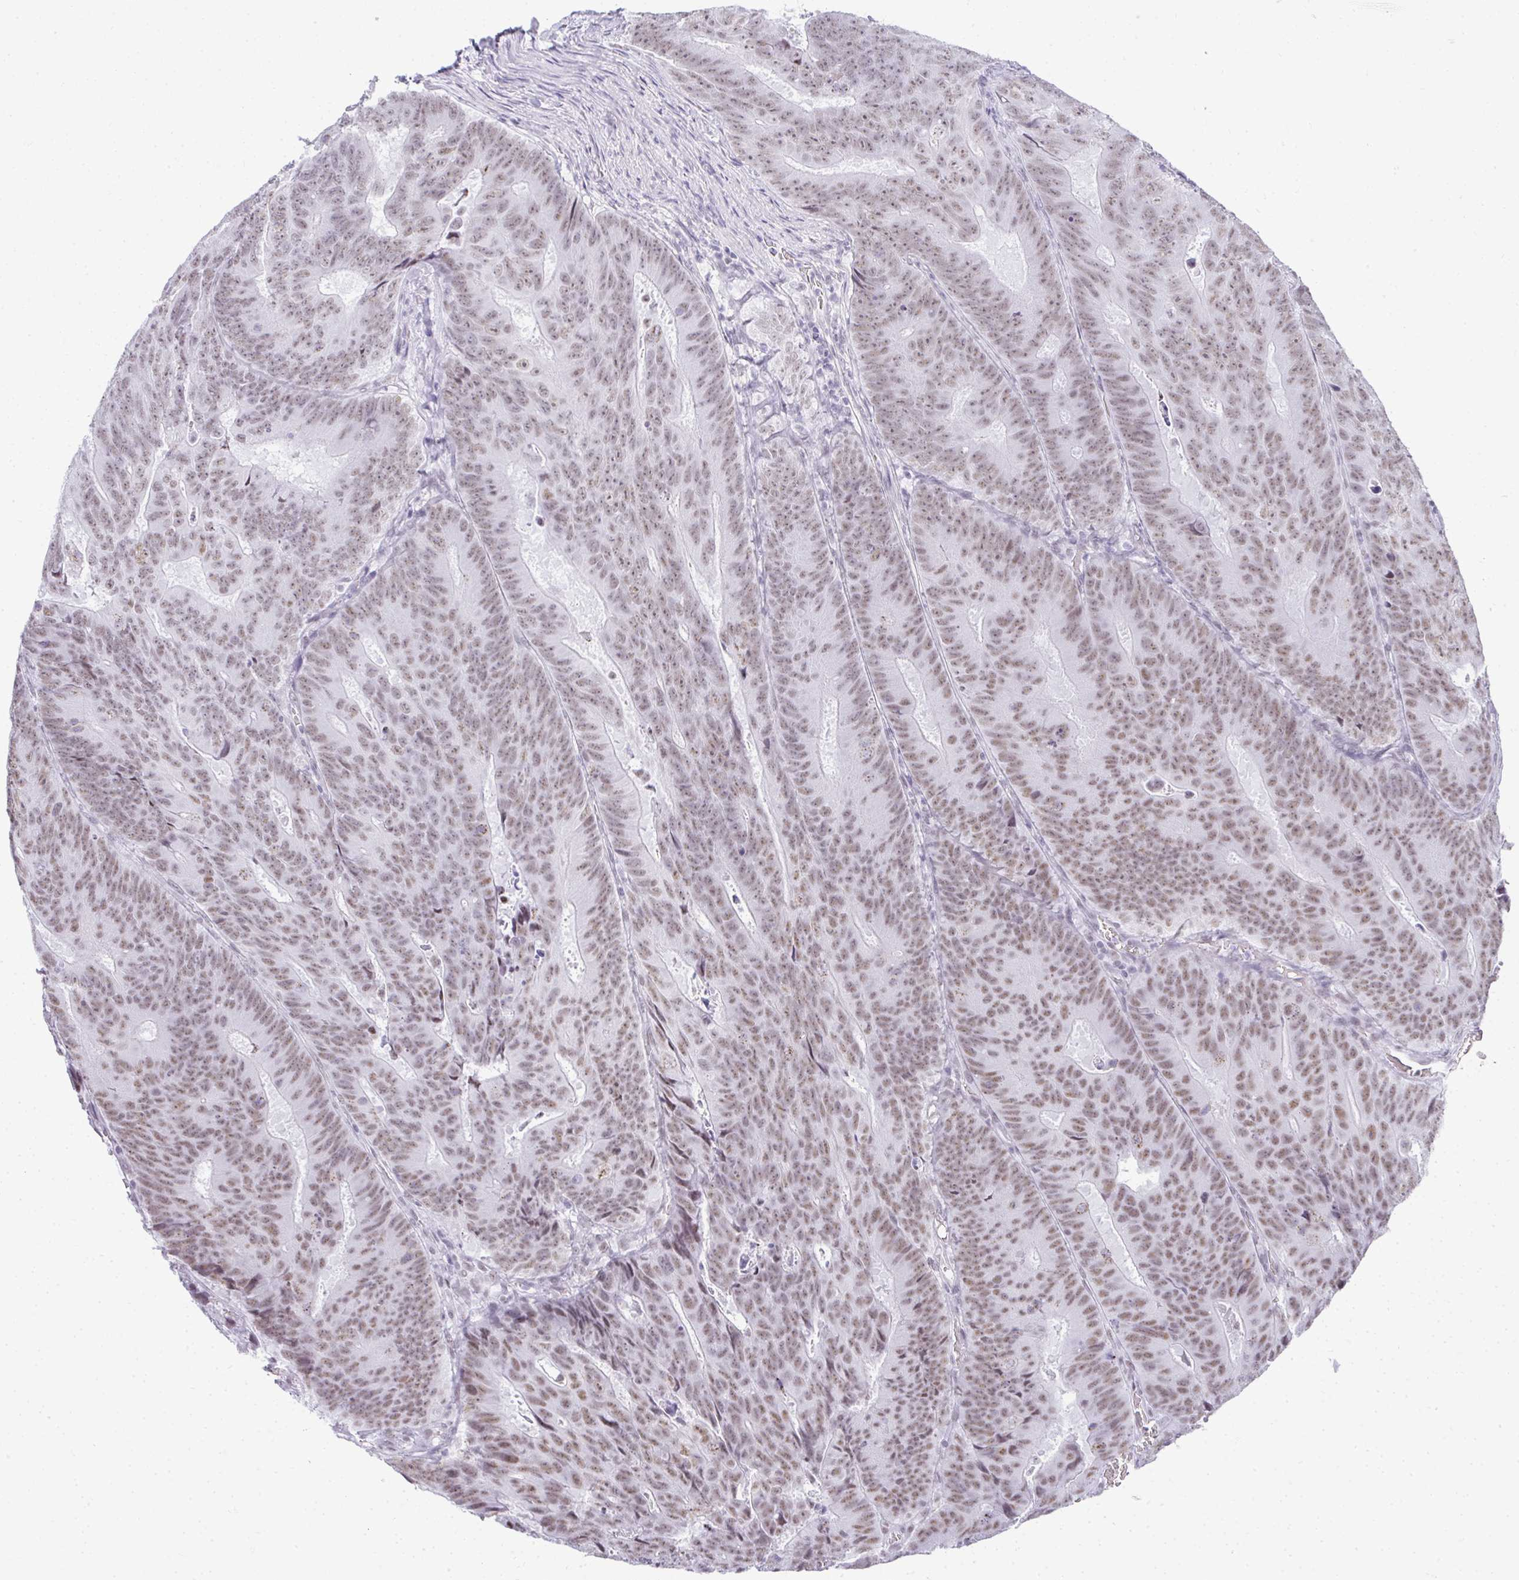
{"staining": {"intensity": "moderate", "quantity": ">75%", "location": "nuclear"}, "tissue": "colorectal cancer", "cell_type": "Tumor cells", "image_type": "cancer", "snomed": [{"axis": "morphology", "description": "Adenocarcinoma, NOS"}, {"axis": "topography", "description": "Colon"}], "caption": "Adenocarcinoma (colorectal) stained with a brown dye shows moderate nuclear positive staining in about >75% of tumor cells.", "gene": "PLA2G1B", "patient": {"sex": "female", "age": 48}}